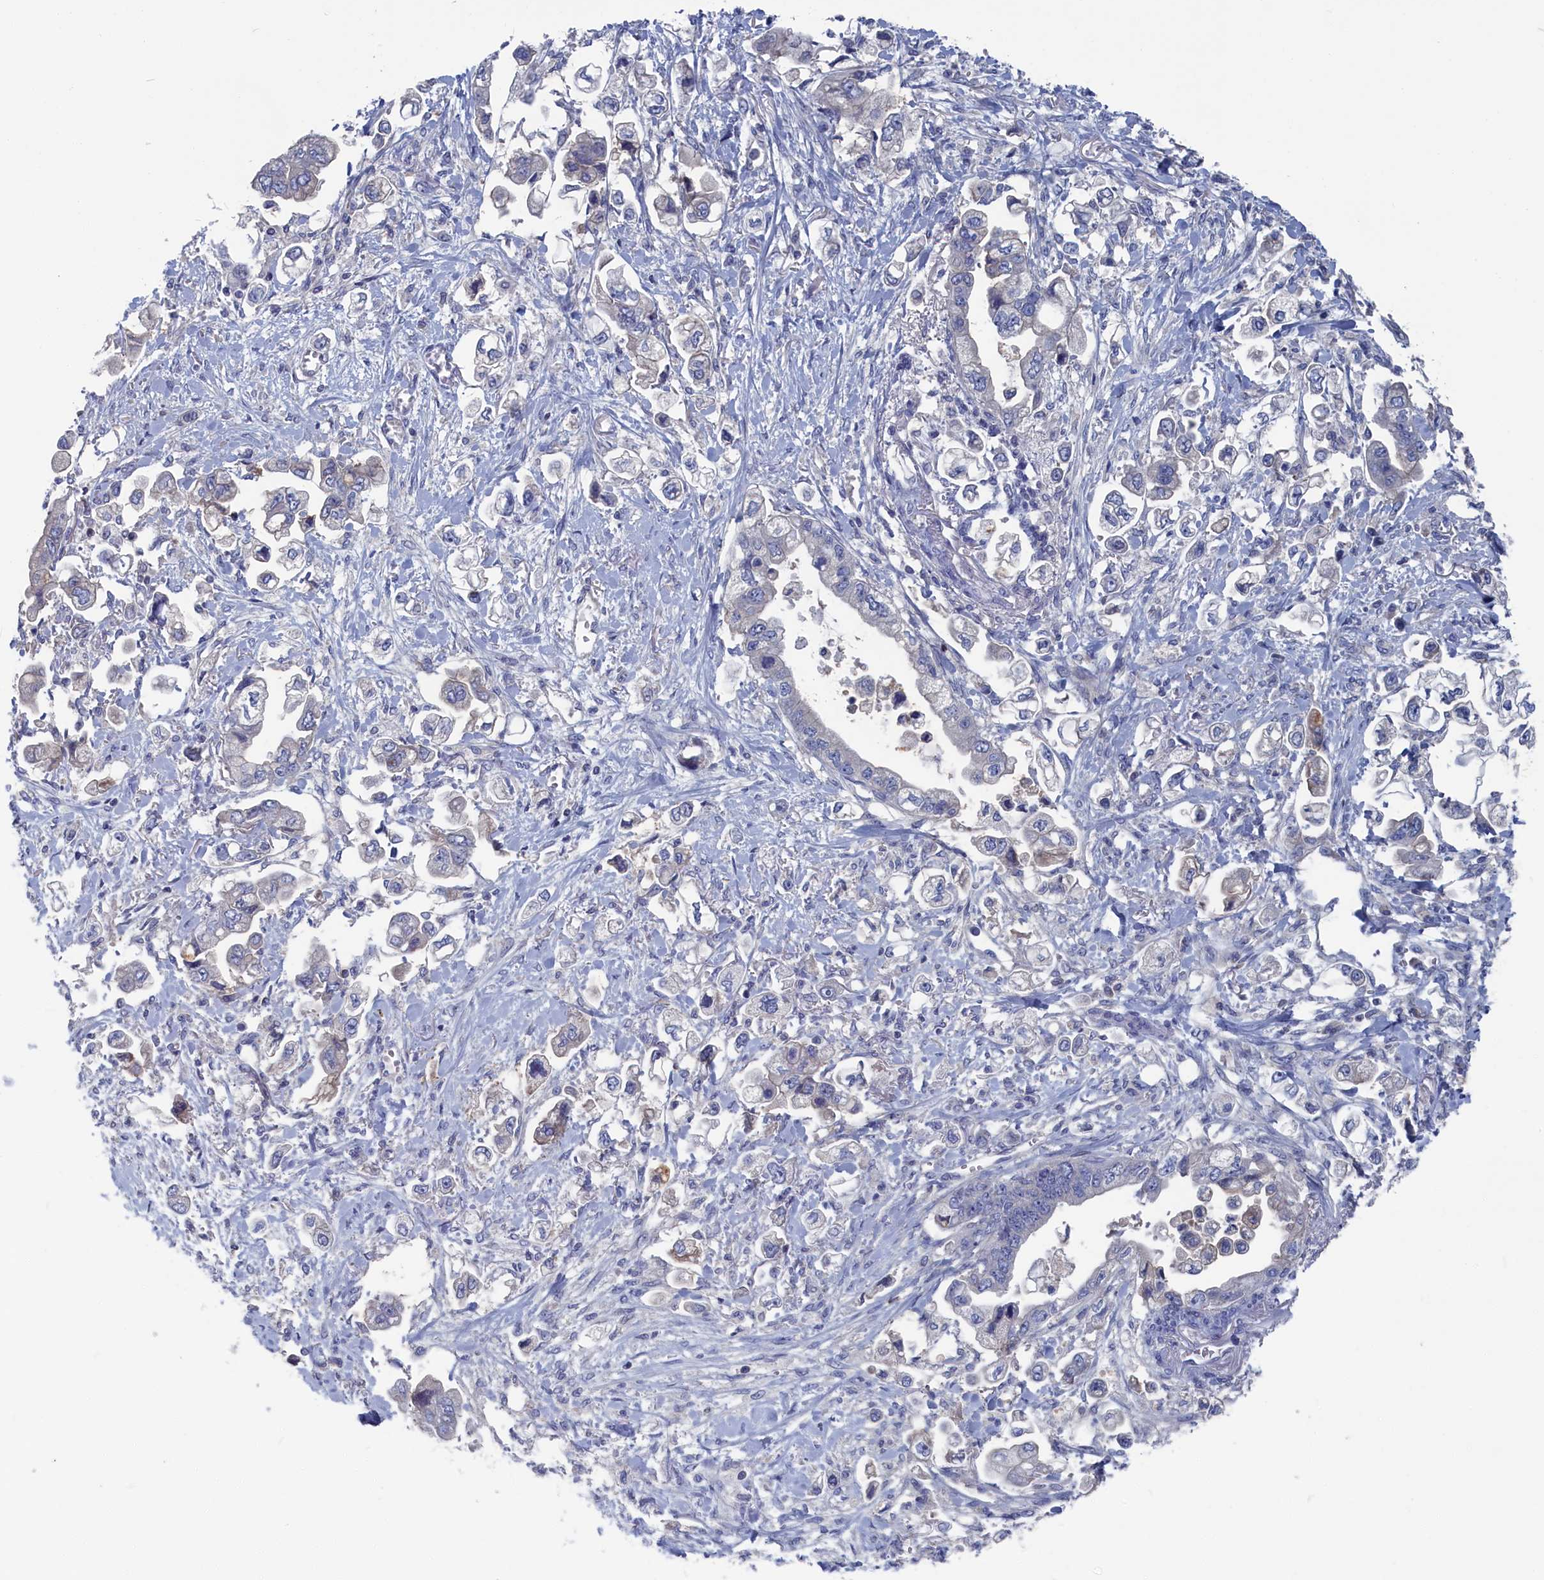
{"staining": {"intensity": "weak", "quantity": "<25%", "location": "cytoplasmic/membranous"}, "tissue": "stomach cancer", "cell_type": "Tumor cells", "image_type": "cancer", "snomed": [{"axis": "morphology", "description": "Adenocarcinoma, NOS"}, {"axis": "topography", "description": "Stomach"}], "caption": "Immunohistochemical staining of human adenocarcinoma (stomach) shows no significant positivity in tumor cells.", "gene": "CEND1", "patient": {"sex": "male", "age": 62}}